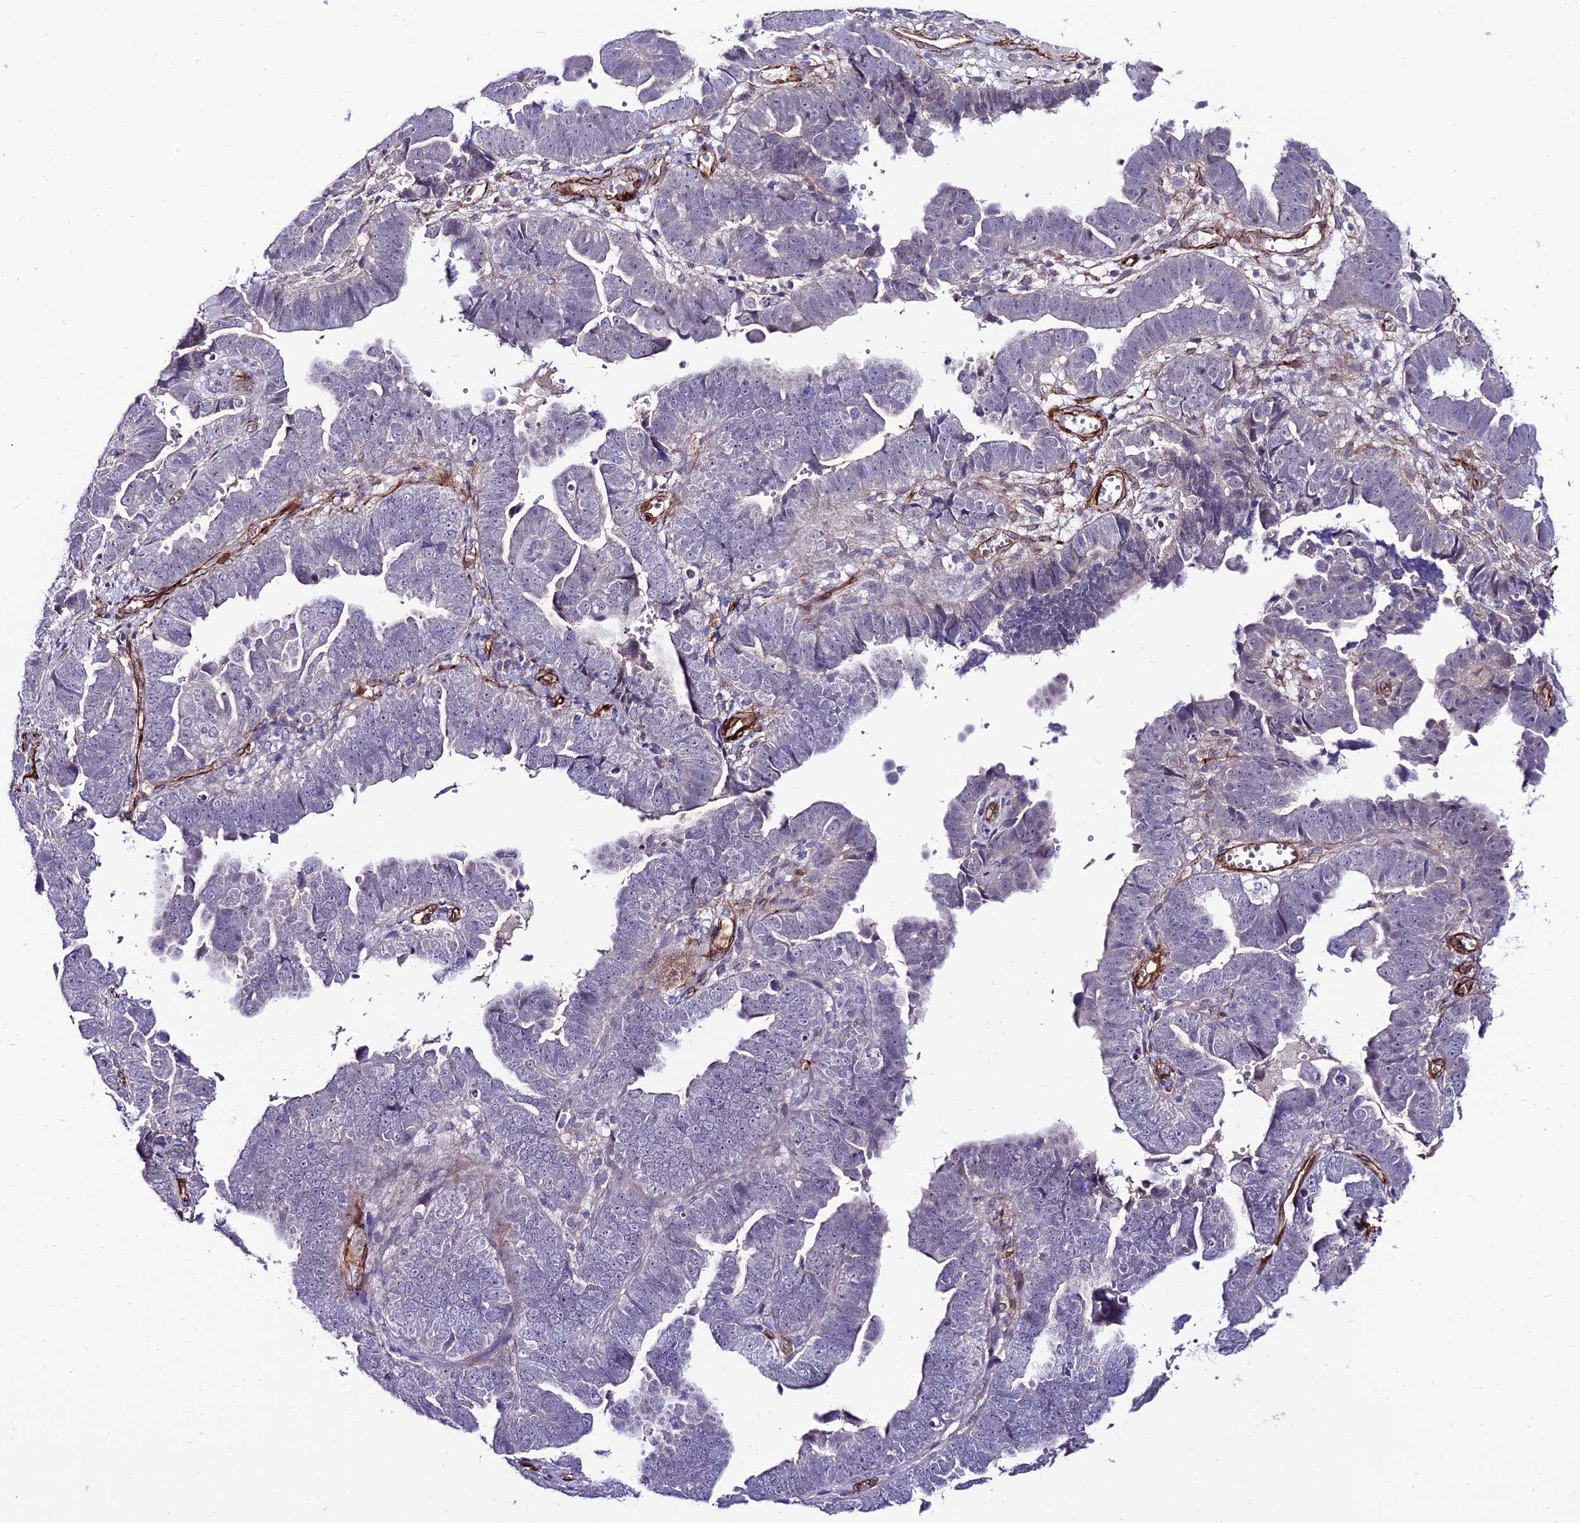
{"staining": {"intensity": "negative", "quantity": "none", "location": "none"}, "tissue": "endometrial cancer", "cell_type": "Tumor cells", "image_type": "cancer", "snomed": [{"axis": "morphology", "description": "Adenocarcinoma, NOS"}, {"axis": "topography", "description": "Endometrium"}], "caption": "DAB (3,3'-diaminobenzidine) immunohistochemical staining of human endometrial cancer exhibits no significant staining in tumor cells.", "gene": "ALDH3B2", "patient": {"sex": "female", "age": 75}}